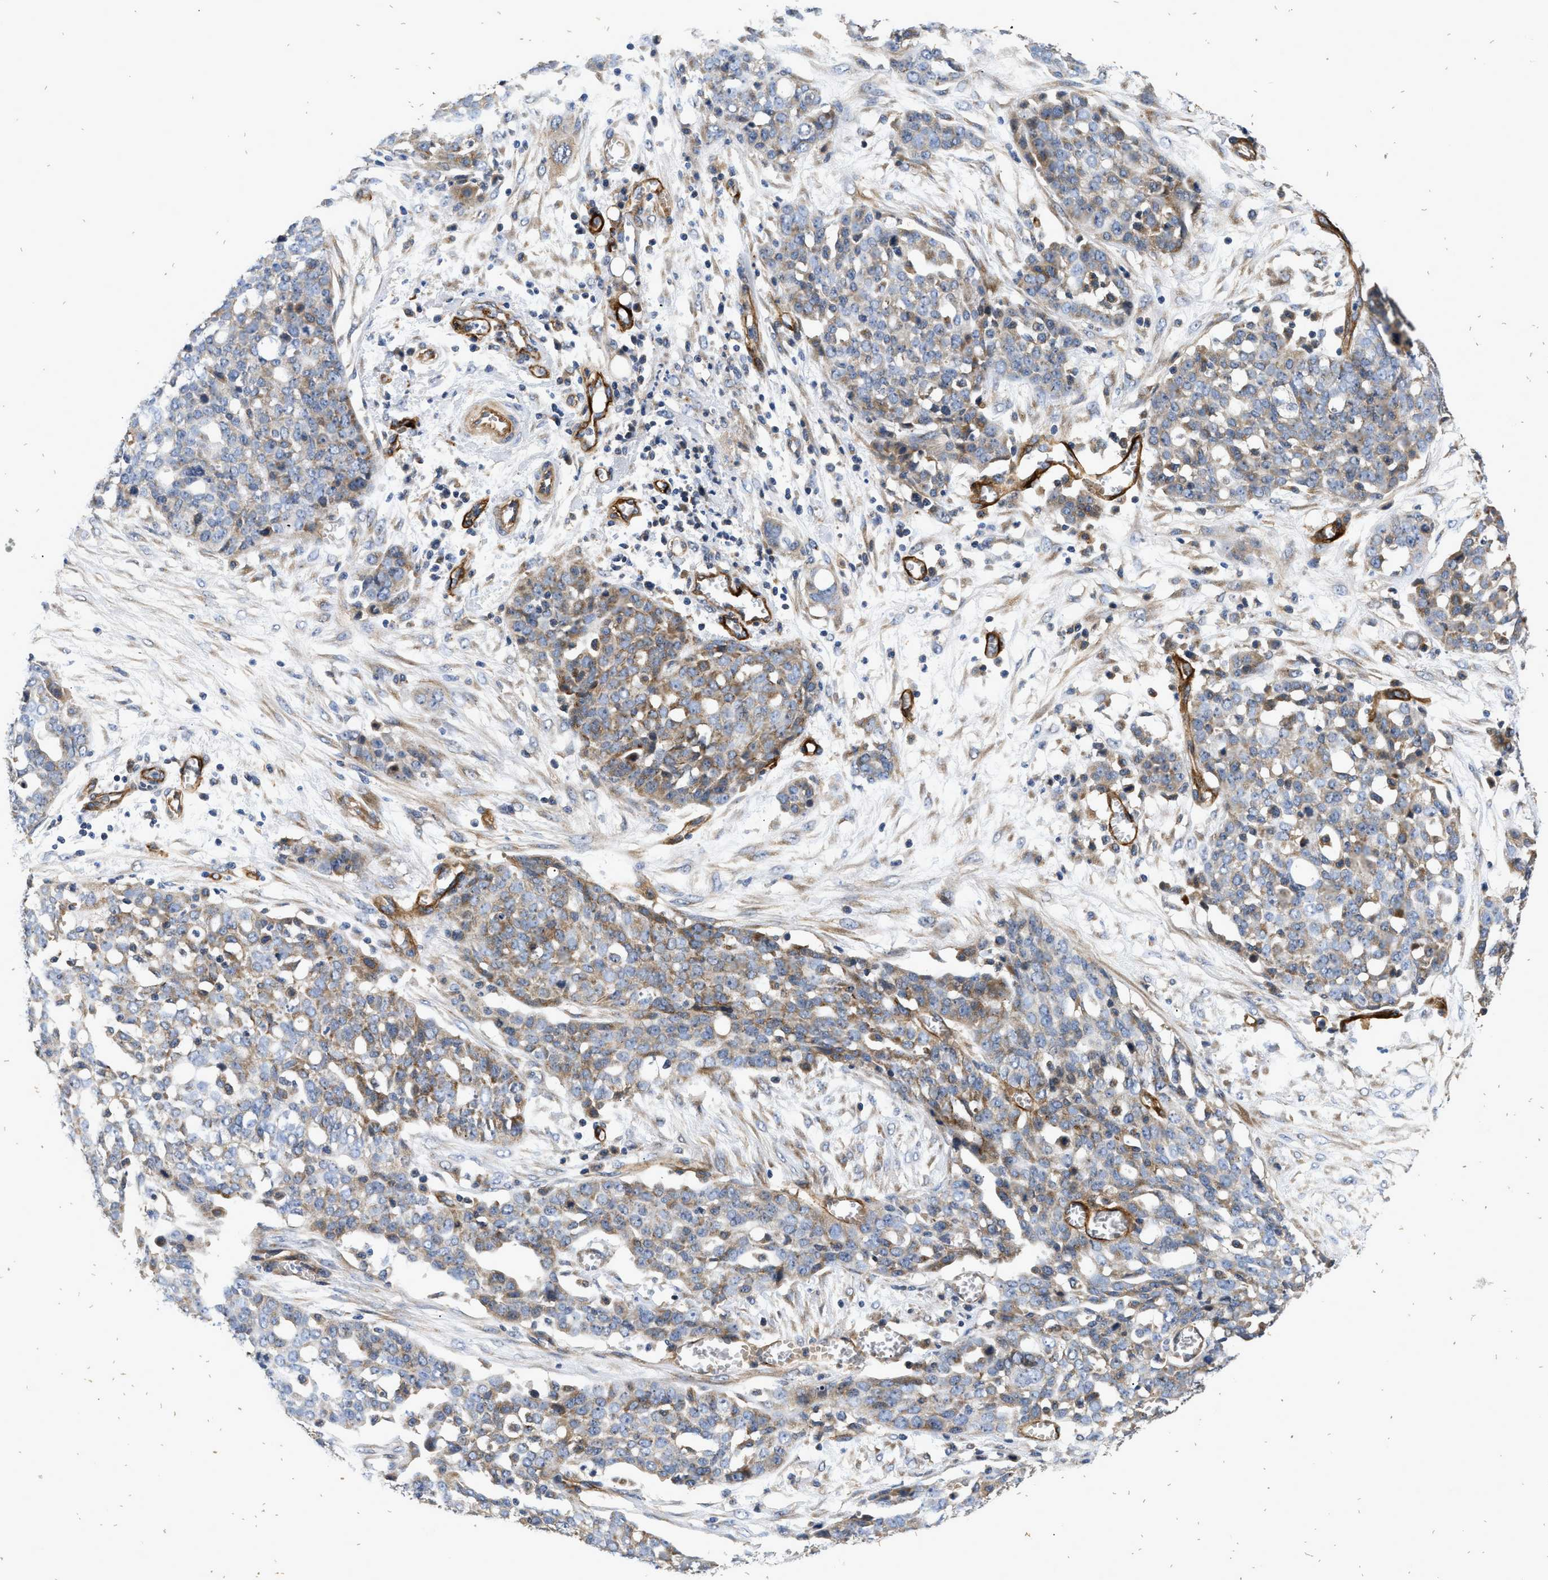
{"staining": {"intensity": "weak", "quantity": ">75%", "location": "cytoplasmic/membranous"}, "tissue": "ovarian cancer", "cell_type": "Tumor cells", "image_type": "cancer", "snomed": [{"axis": "morphology", "description": "Cystadenocarcinoma, serous, NOS"}, {"axis": "topography", "description": "Soft tissue"}, {"axis": "topography", "description": "Ovary"}], "caption": "Protein analysis of ovarian serous cystadenocarcinoma tissue exhibits weak cytoplasmic/membranous expression in approximately >75% of tumor cells.", "gene": "NME6", "patient": {"sex": "female", "age": 57}}